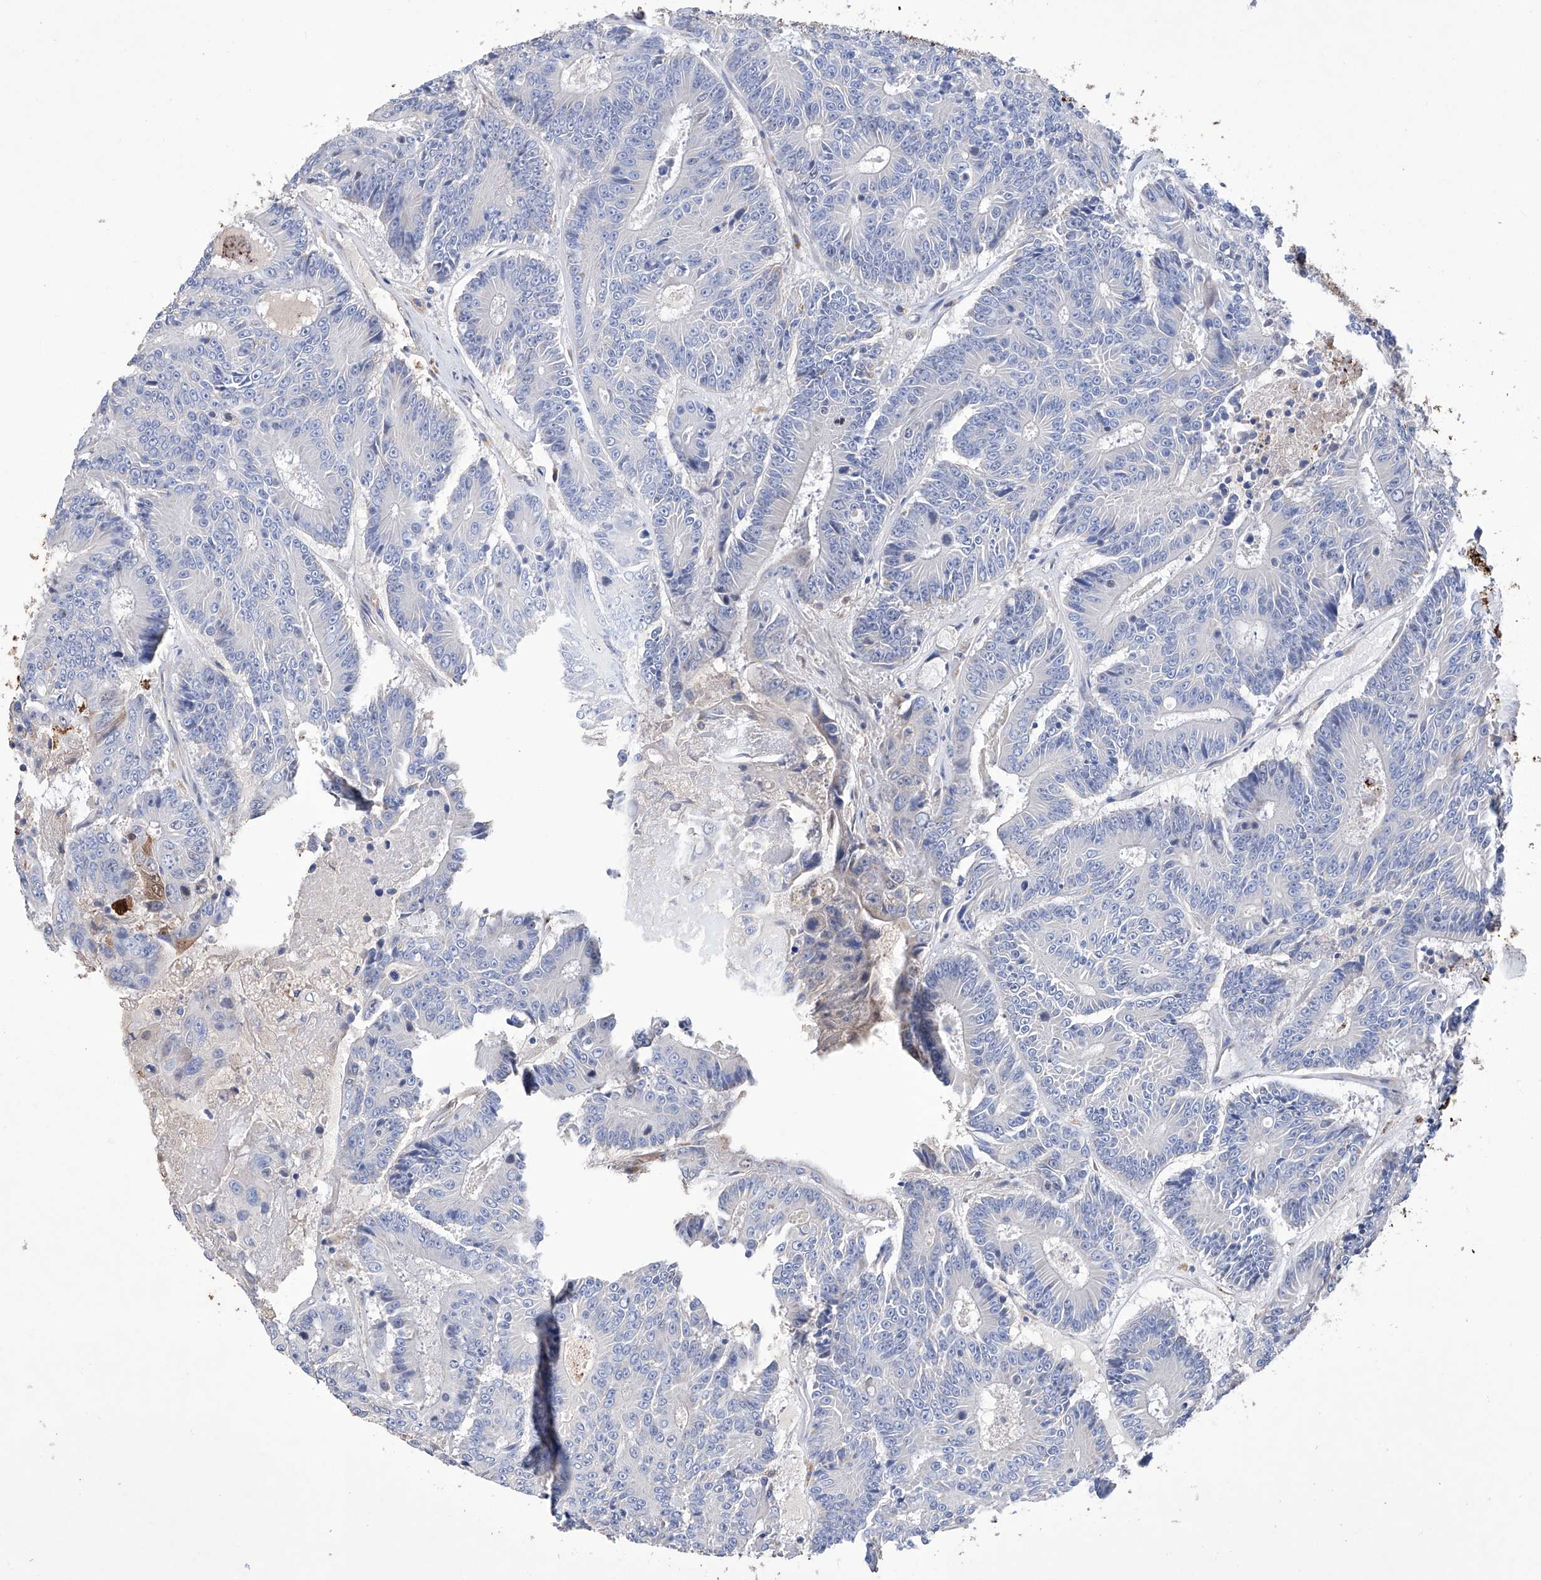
{"staining": {"intensity": "negative", "quantity": "none", "location": "none"}, "tissue": "colorectal cancer", "cell_type": "Tumor cells", "image_type": "cancer", "snomed": [{"axis": "morphology", "description": "Adenocarcinoma, NOS"}, {"axis": "topography", "description": "Colon"}], "caption": "This is a micrograph of immunohistochemistry staining of colorectal adenocarcinoma, which shows no staining in tumor cells.", "gene": "AFG1L", "patient": {"sex": "male", "age": 83}}